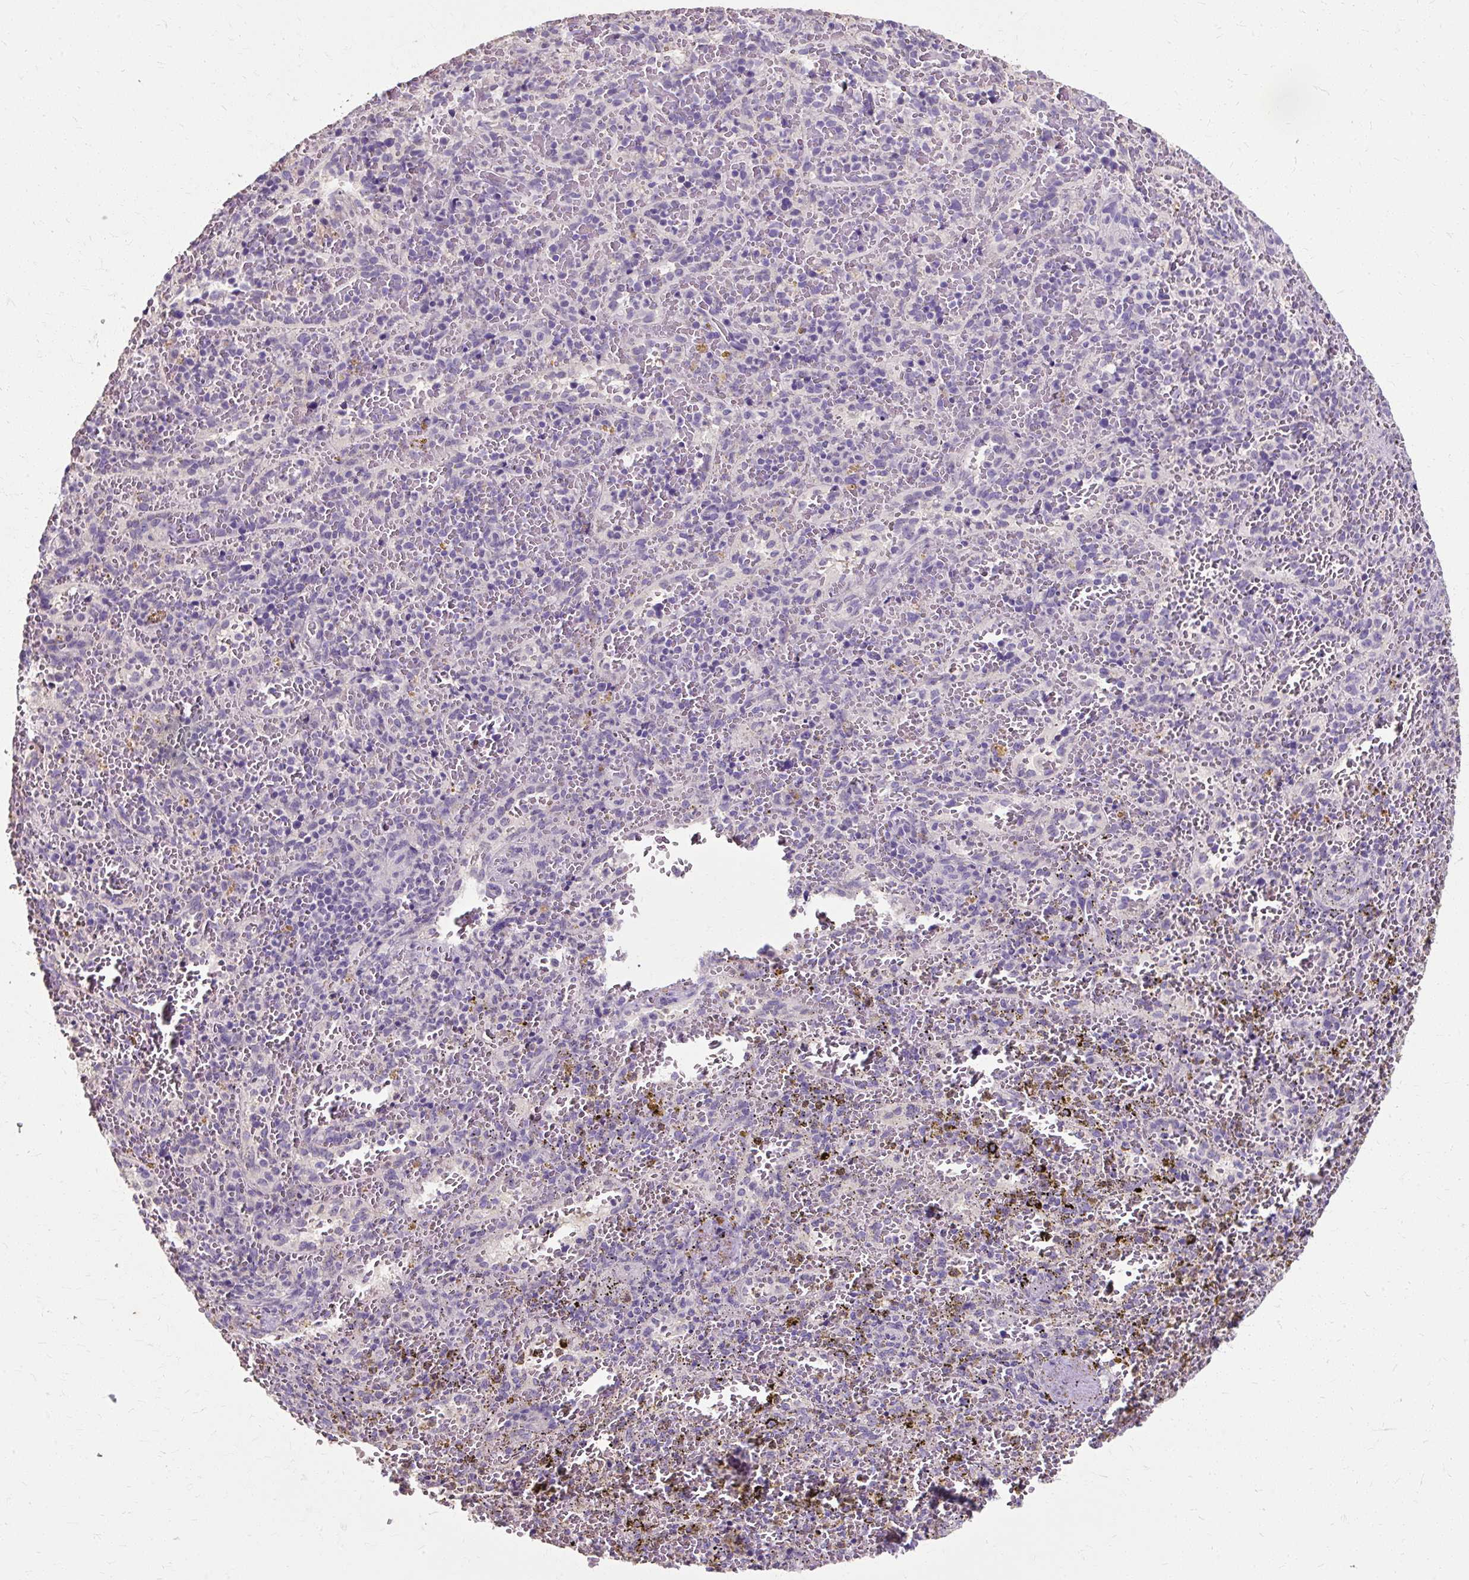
{"staining": {"intensity": "negative", "quantity": "none", "location": "none"}, "tissue": "spleen", "cell_type": "Cells in red pulp", "image_type": "normal", "snomed": [{"axis": "morphology", "description": "Normal tissue, NOS"}, {"axis": "topography", "description": "Spleen"}], "caption": "Immunohistochemistry of benign human spleen reveals no staining in cells in red pulp.", "gene": "KLHL24", "patient": {"sex": "female", "age": 50}}